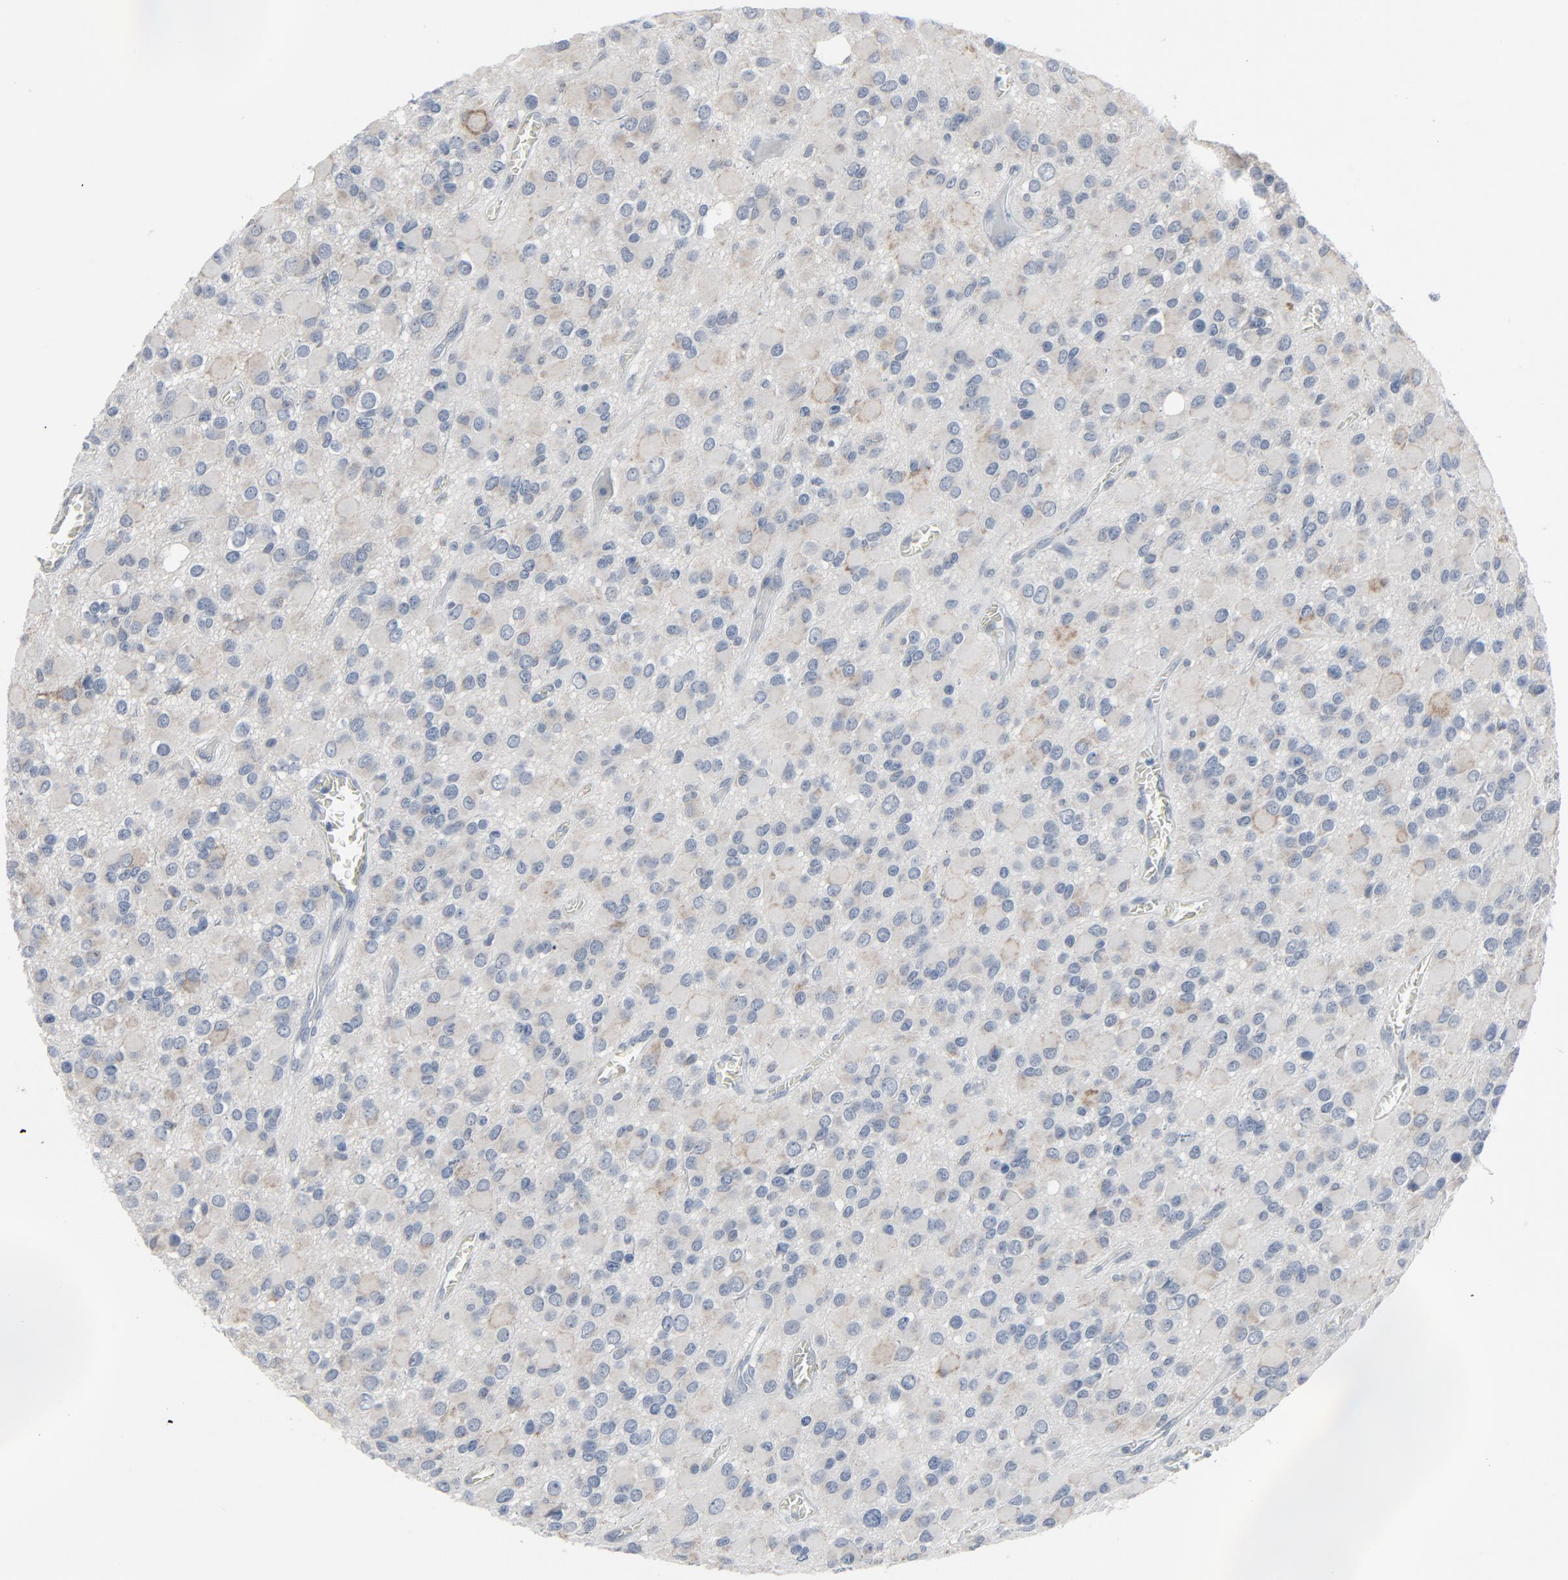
{"staining": {"intensity": "negative", "quantity": "none", "location": "none"}, "tissue": "glioma", "cell_type": "Tumor cells", "image_type": "cancer", "snomed": [{"axis": "morphology", "description": "Glioma, malignant, Low grade"}, {"axis": "topography", "description": "Brain"}], "caption": "This is a photomicrograph of immunohistochemistry (IHC) staining of malignant glioma (low-grade), which shows no positivity in tumor cells. Brightfield microscopy of IHC stained with DAB (3,3'-diaminobenzidine) (brown) and hematoxylin (blue), captured at high magnification.", "gene": "GPX2", "patient": {"sex": "male", "age": 42}}